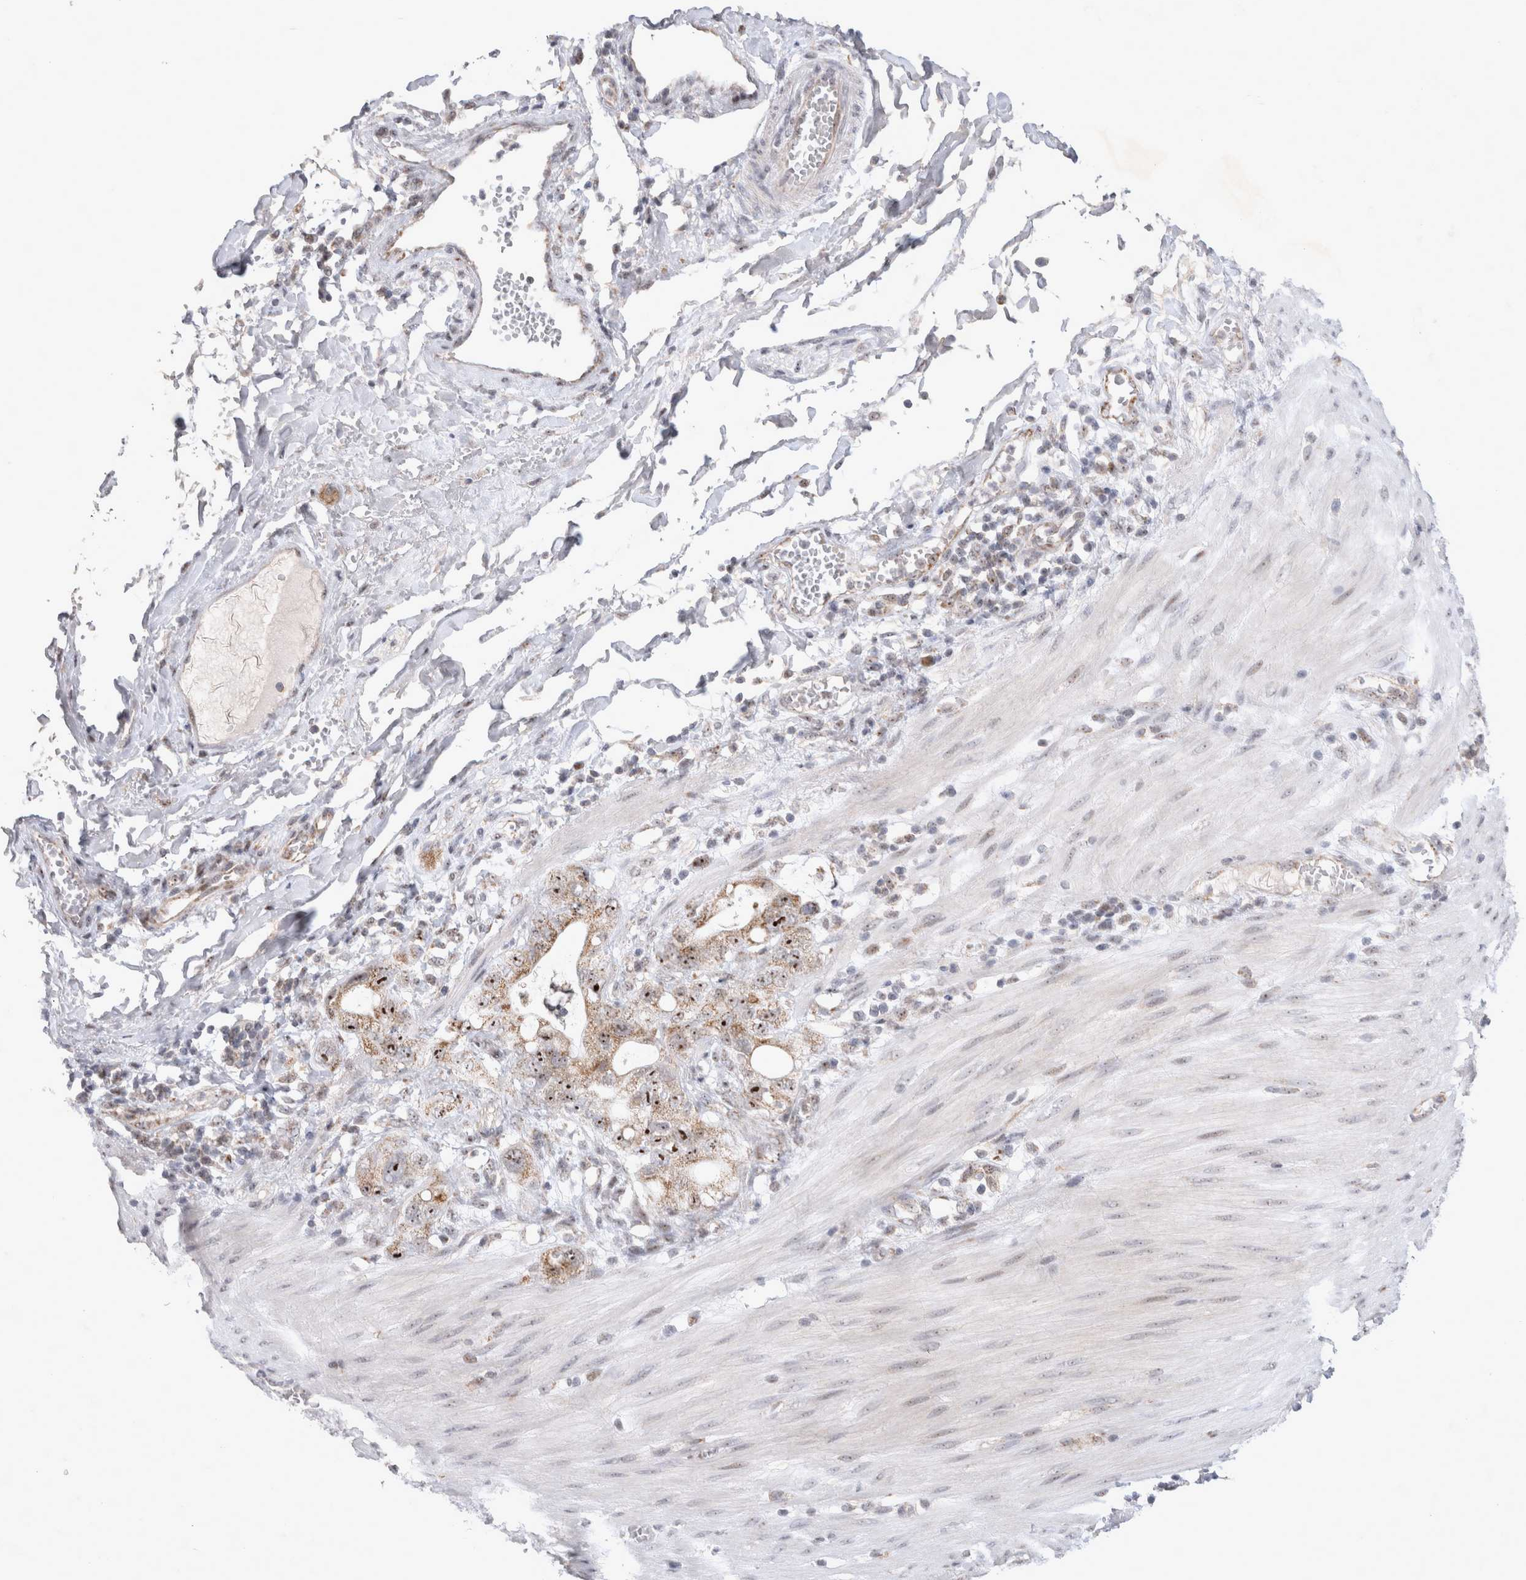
{"staining": {"intensity": "strong", "quantity": ">75%", "location": "nuclear"}, "tissue": "stomach cancer", "cell_type": "Tumor cells", "image_type": "cancer", "snomed": [{"axis": "morphology", "description": "Adenocarcinoma, NOS"}, {"axis": "topography", "description": "Stomach"}, {"axis": "topography", "description": "Stomach, lower"}], "caption": "Tumor cells reveal strong nuclear expression in approximately >75% of cells in stomach cancer.", "gene": "MRPL37", "patient": {"sex": "female", "age": 48}}